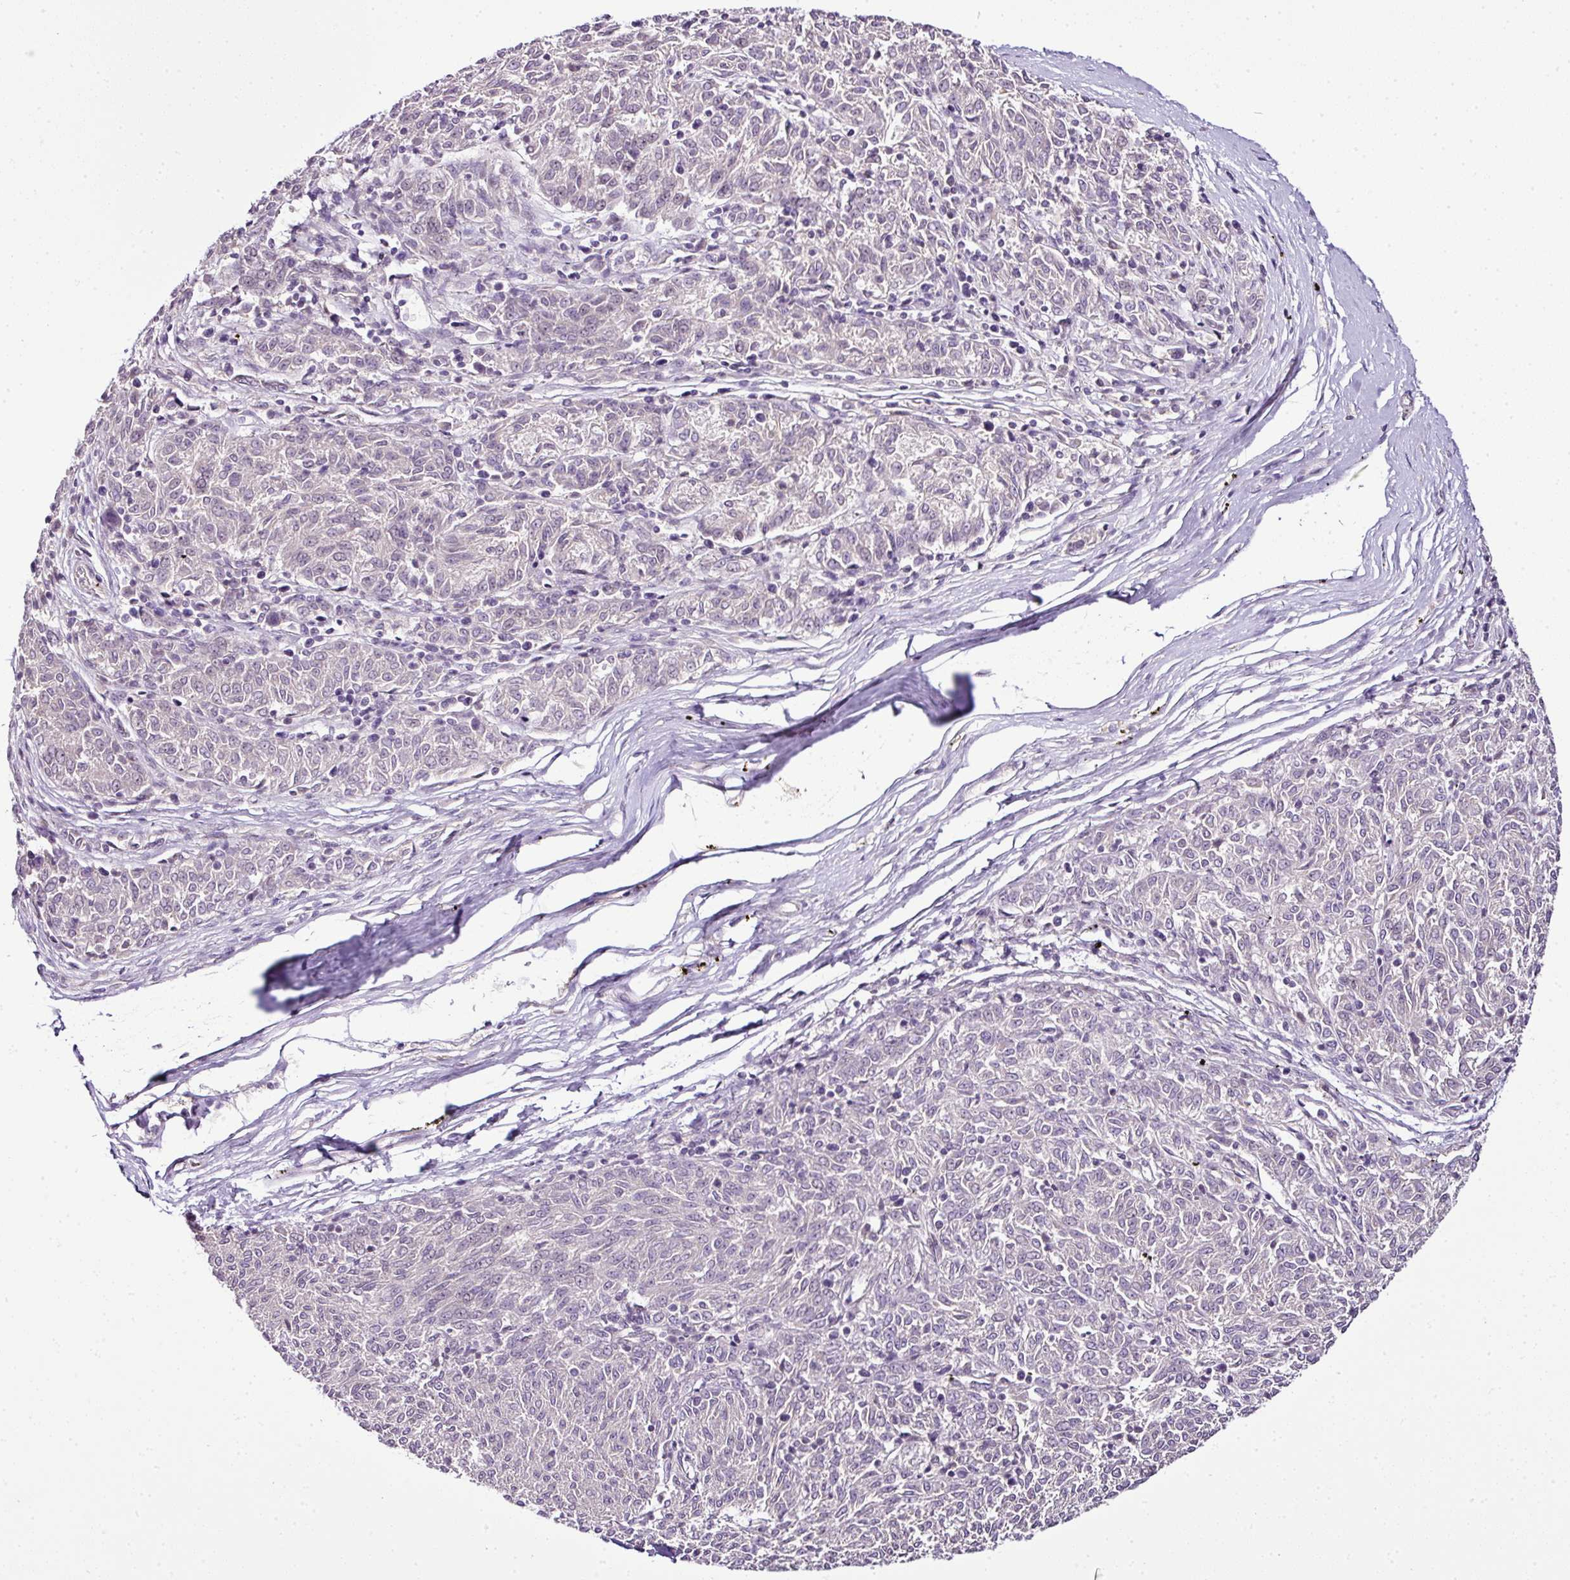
{"staining": {"intensity": "negative", "quantity": "none", "location": "none"}, "tissue": "melanoma", "cell_type": "Tumor cells", "image_type": "cancer", "snomed": [{"axis": "morphology", "description": "Malignant melanoma, NOS"}, {"axis": "topography", "description": "Skin"}], "caption": "A photomicrograph of melanoma stained for a protein demonstrates no brown staining in tumor cells.", "gene": "TEX30", "patient": {"sex": "female", "age": 72}}